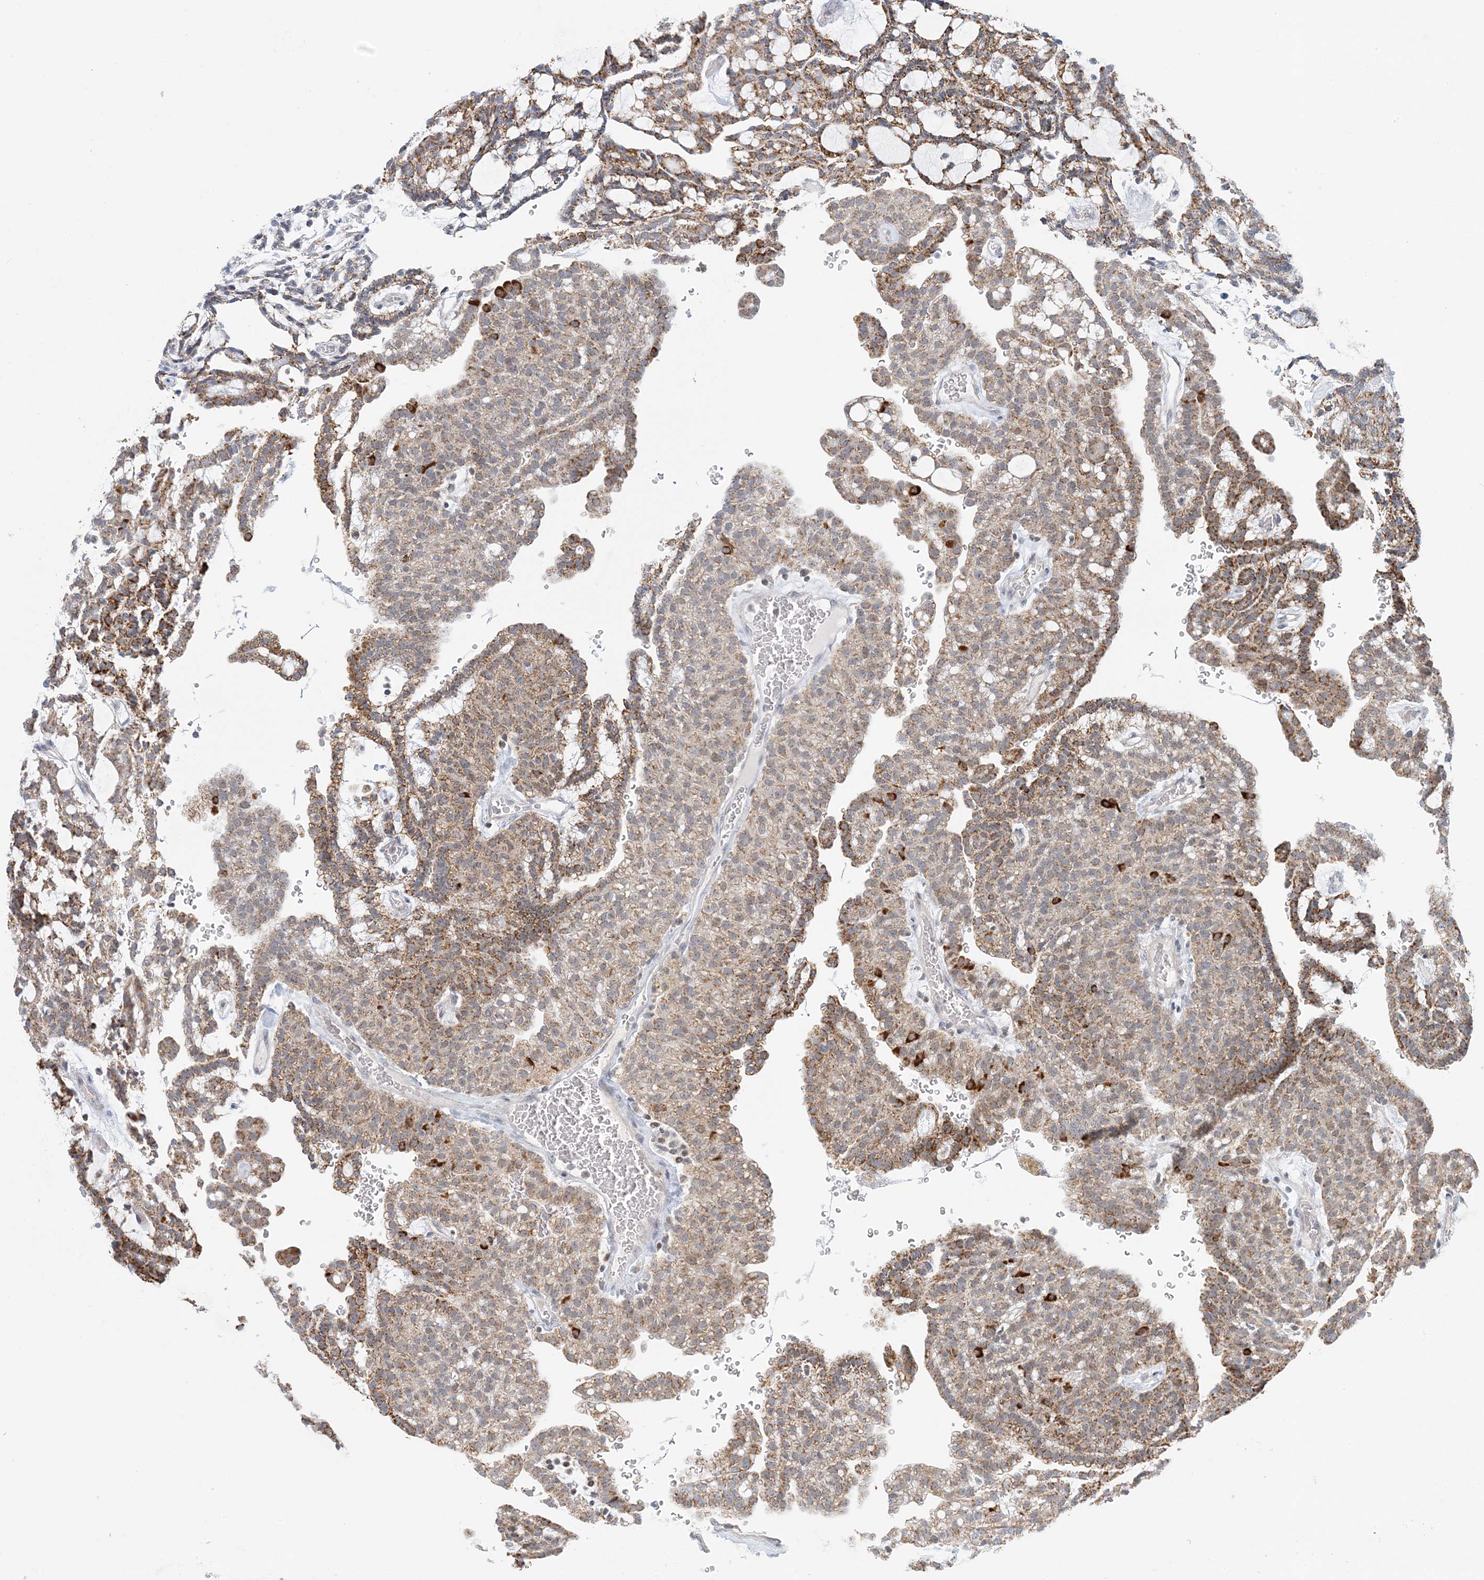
{"staining": {"intensity": "moderate", "quantity": ">75%", "location": "cytoplasmic/membranous"}, "tissue": "renal cancer", "cell_type": "Tumor cells", "image_type": "cancer", "snomed": [{"axis": "morphology", "description": "Adenocarcinoma, NOS"}, {"axis": "topography", "description": "Kidney"}], "caption": "IHC of renal cancer shows medium levels of moderate cytoplasmic/membranous staining in approximately >75% of tumor cells.", "gene": "BDH1", "patient": {"sex": "male", "age": 63}}